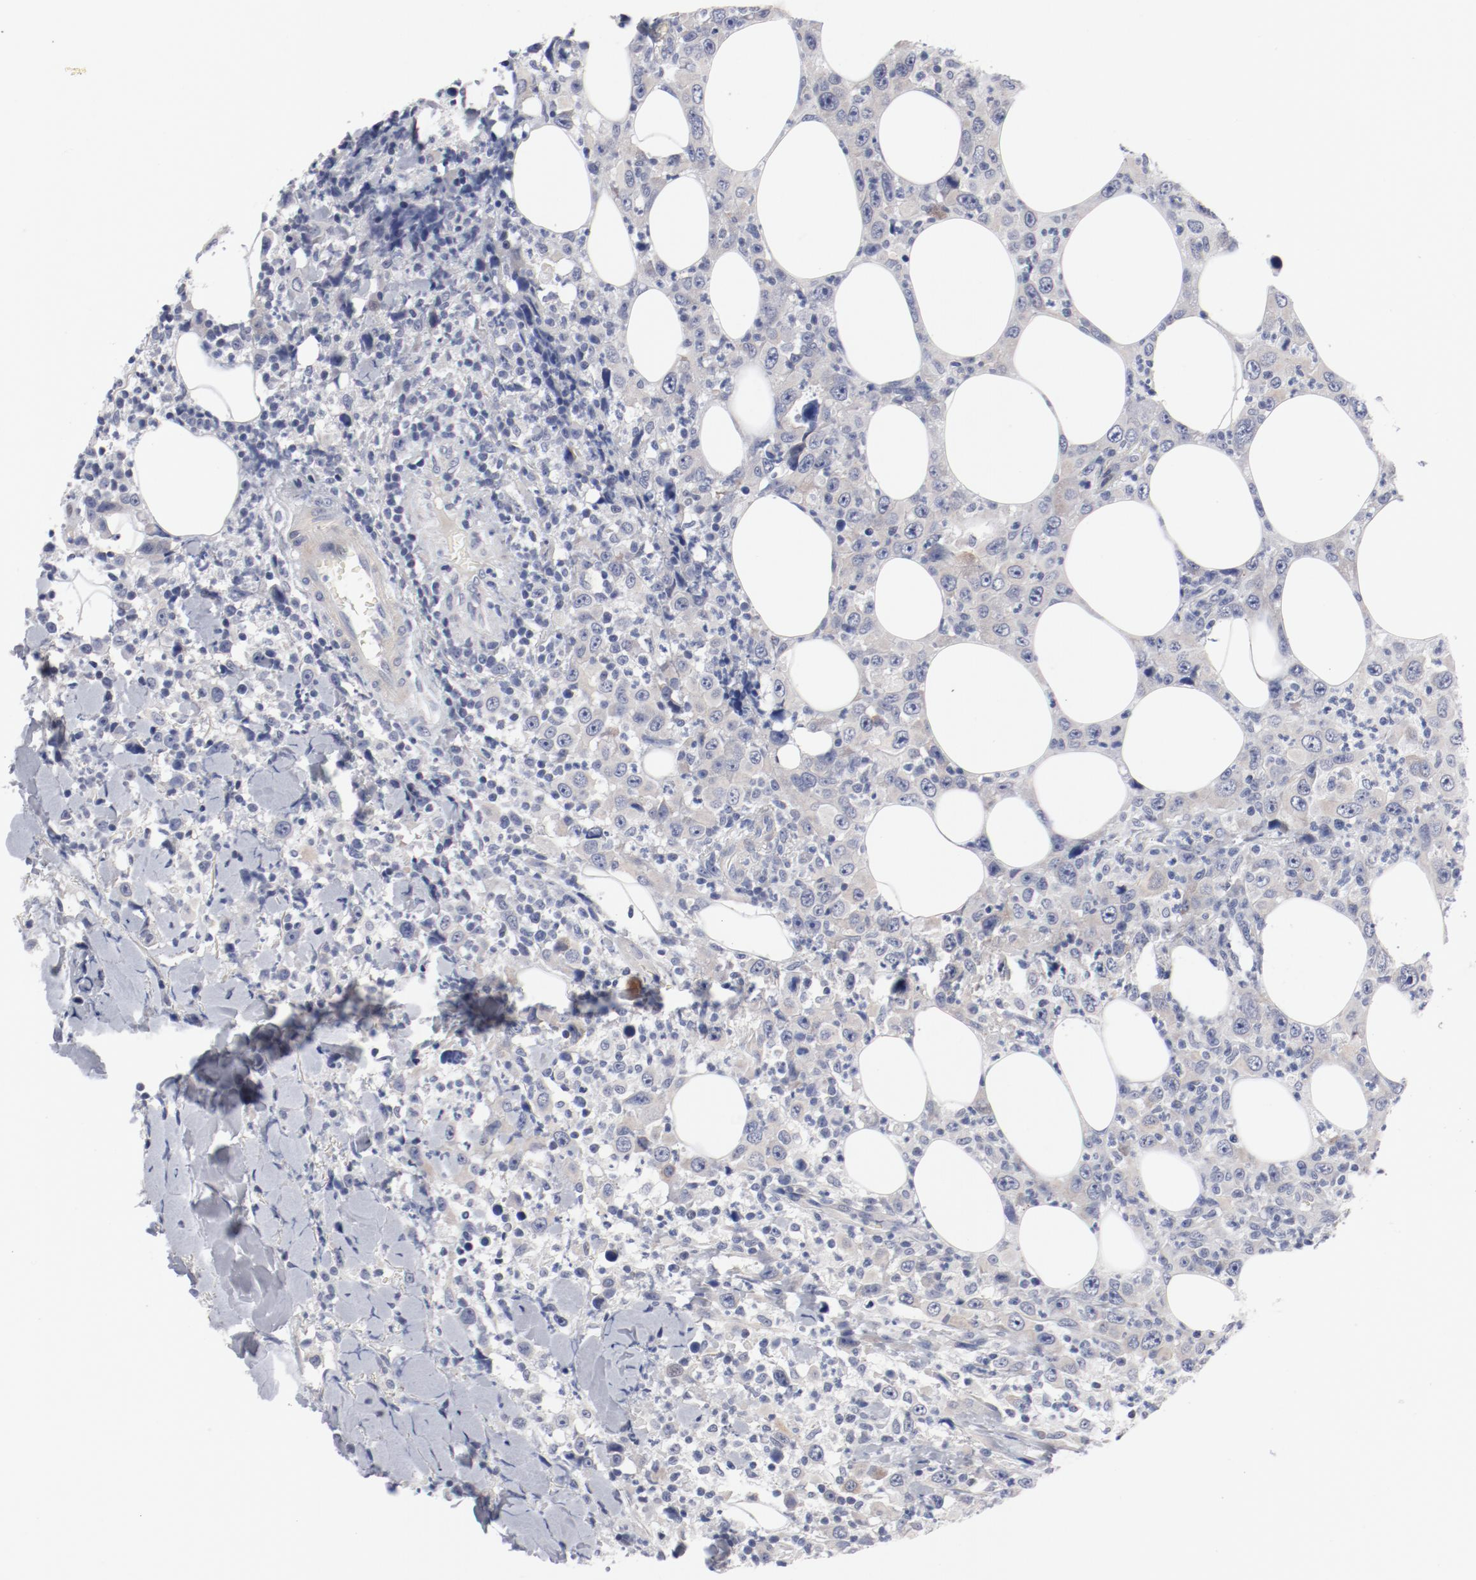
{"staining": {"intensity": "negative", "quantity": "none", "location": "none"}, "tissue": "thyroid cancer", "cell_type": "Tumor cells", "image_type": "cancer", "snomed": [{"axis": "morphology", "description": "Carcinoma, NOS"}, {"axis": "topography", "description": "Thyroid gland"}], "caption": "Immunohistochemical staining of thyroid cancer (carcinoma) displays no significant expression in tumor cells.", "gene": "KCNK13", "patient": {"sex": "female", "age": 77}}